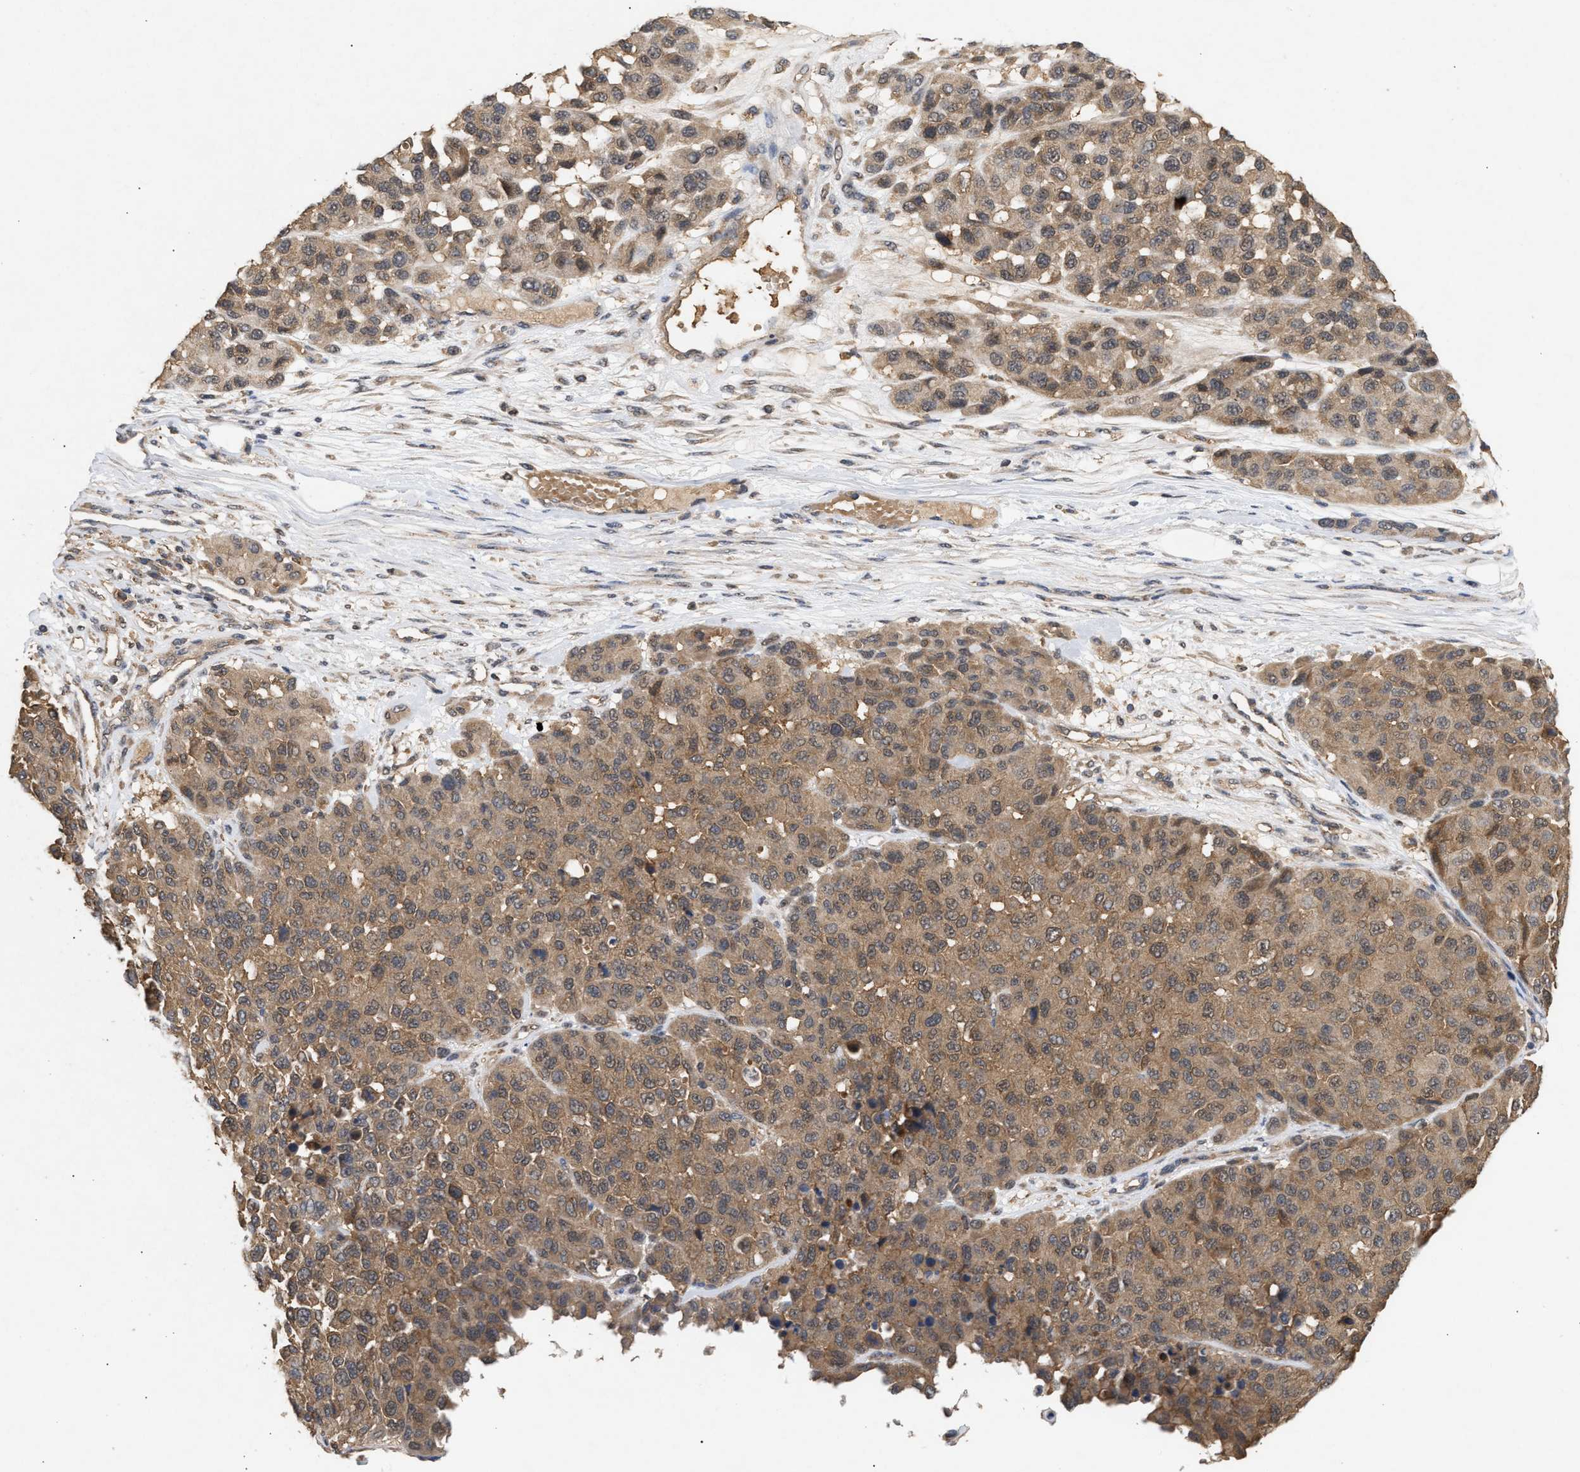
{"staining": {"intensity": "moderate", "quantity": ">75%", "location": "cytoplasmic/membranous,nuclear"}, "tissue": "melanoma", "cell_type": "Tumor cells", "image_type": "cancer", "snomed": [{"axis": "morphology", "description": "Malignant melanoma, NOS"}, {"axis": "topography", "description": "Skin"}], "caption": "Immunohistochemistry (IHC) of human melanoma displays medium levels of moderate cytoplasmic/membranous and nuclear expression in approximately >75% of tumor cells. (DAB IHC with brightfield microscopy, high magnification).", "gene": "FITM1", "patient": {"sex": "male", "age": 62}}